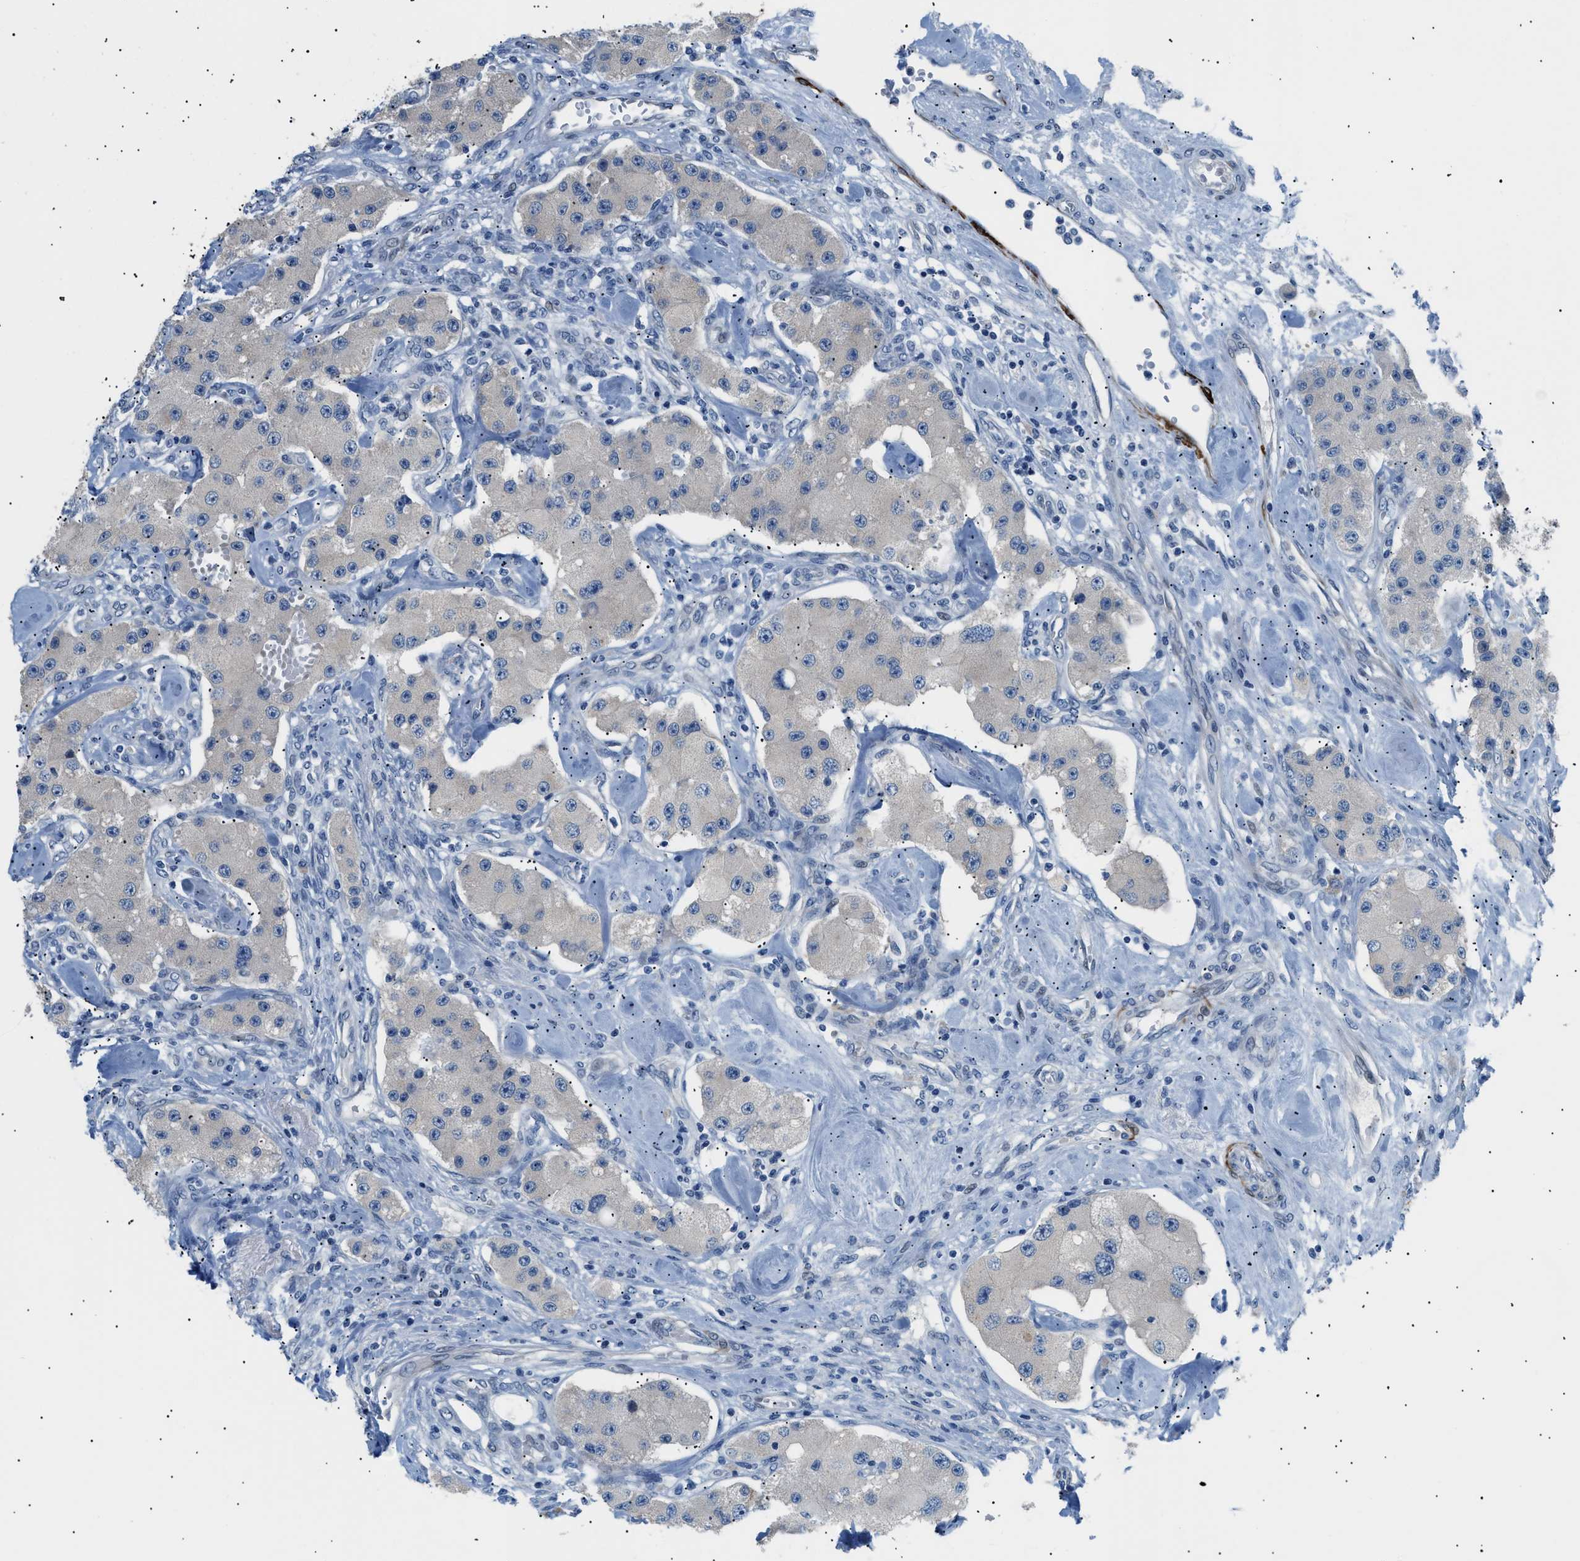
{"staining": {"intensity": "negative", "quantity": "none", "location": "none"}, "tissue": "carcinoid", "cell_type": "Tumor cells", "image_type": "cancer", "snomed": [{"axis": "morphology", "description": "Carcinoid, malignant, NOS"}, {"axis": "topography", "description": "Pancreas"}], "caption": "The immunohistochemistry photomicrograph has no significant staining in tumor cells of carcinoid tissue. The staining is performed using DAB brown chromogen with nuclei counter-stained in using hematoxylin.", "gene": "ICA1", "patient": {"sex": "male", "age": 41}}